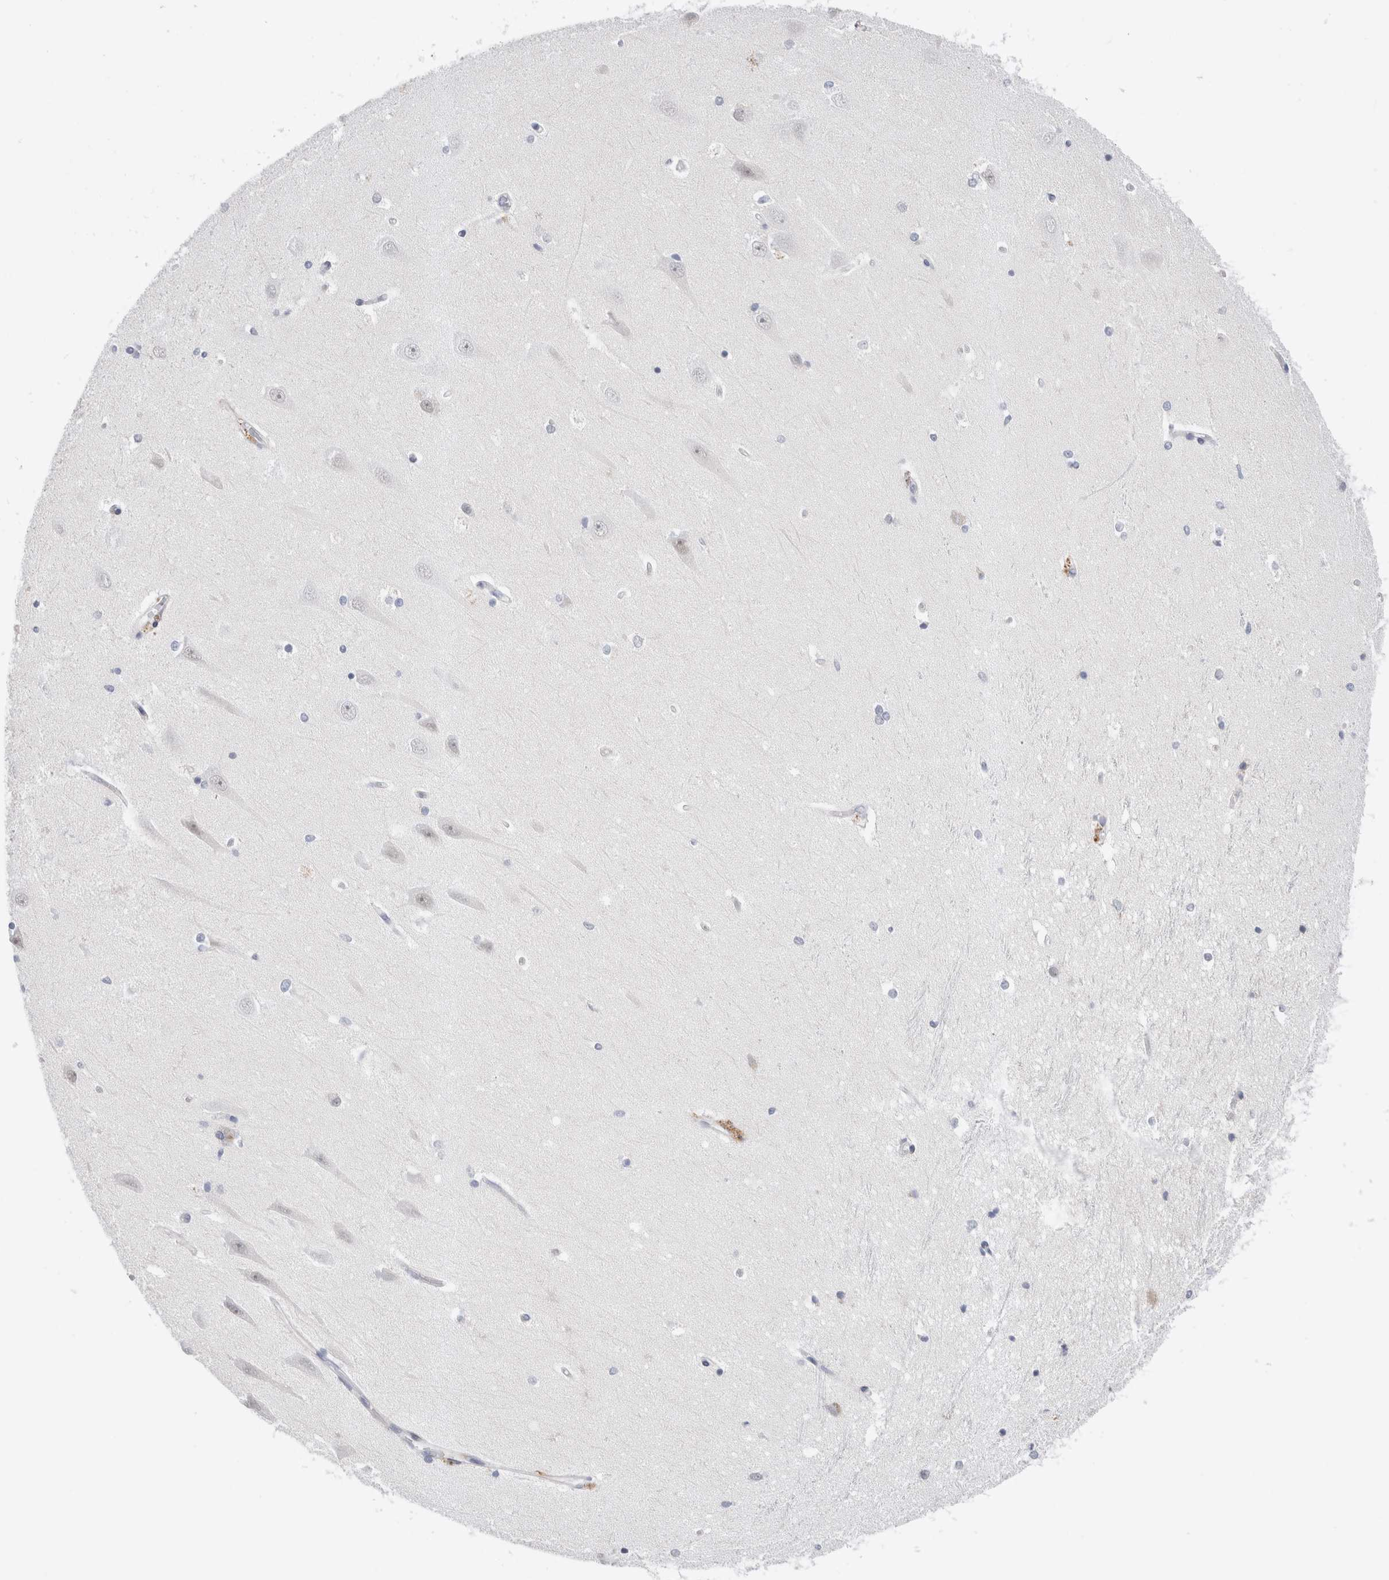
{"staining": {"intensity": "negative", "quantity": "none", "location": "none"}, "tissue": "hippocampus", "cell_type": "Glial cells", "image_type": "normal", "snomed": [{"axis": "morphology", "description": "Normal tissue, NOS"}, {"axis": "topography", "description": "Hippocampus"}], "caption": "This micrograph is of unremarkable hippocampus stained with immunohistochemistry to label a protein in brown with the nuclei are counter-stained blue. There is no positivity in glial cells.", "gene": "KNL1", "patient": {"sex": "male", "age": 45}}